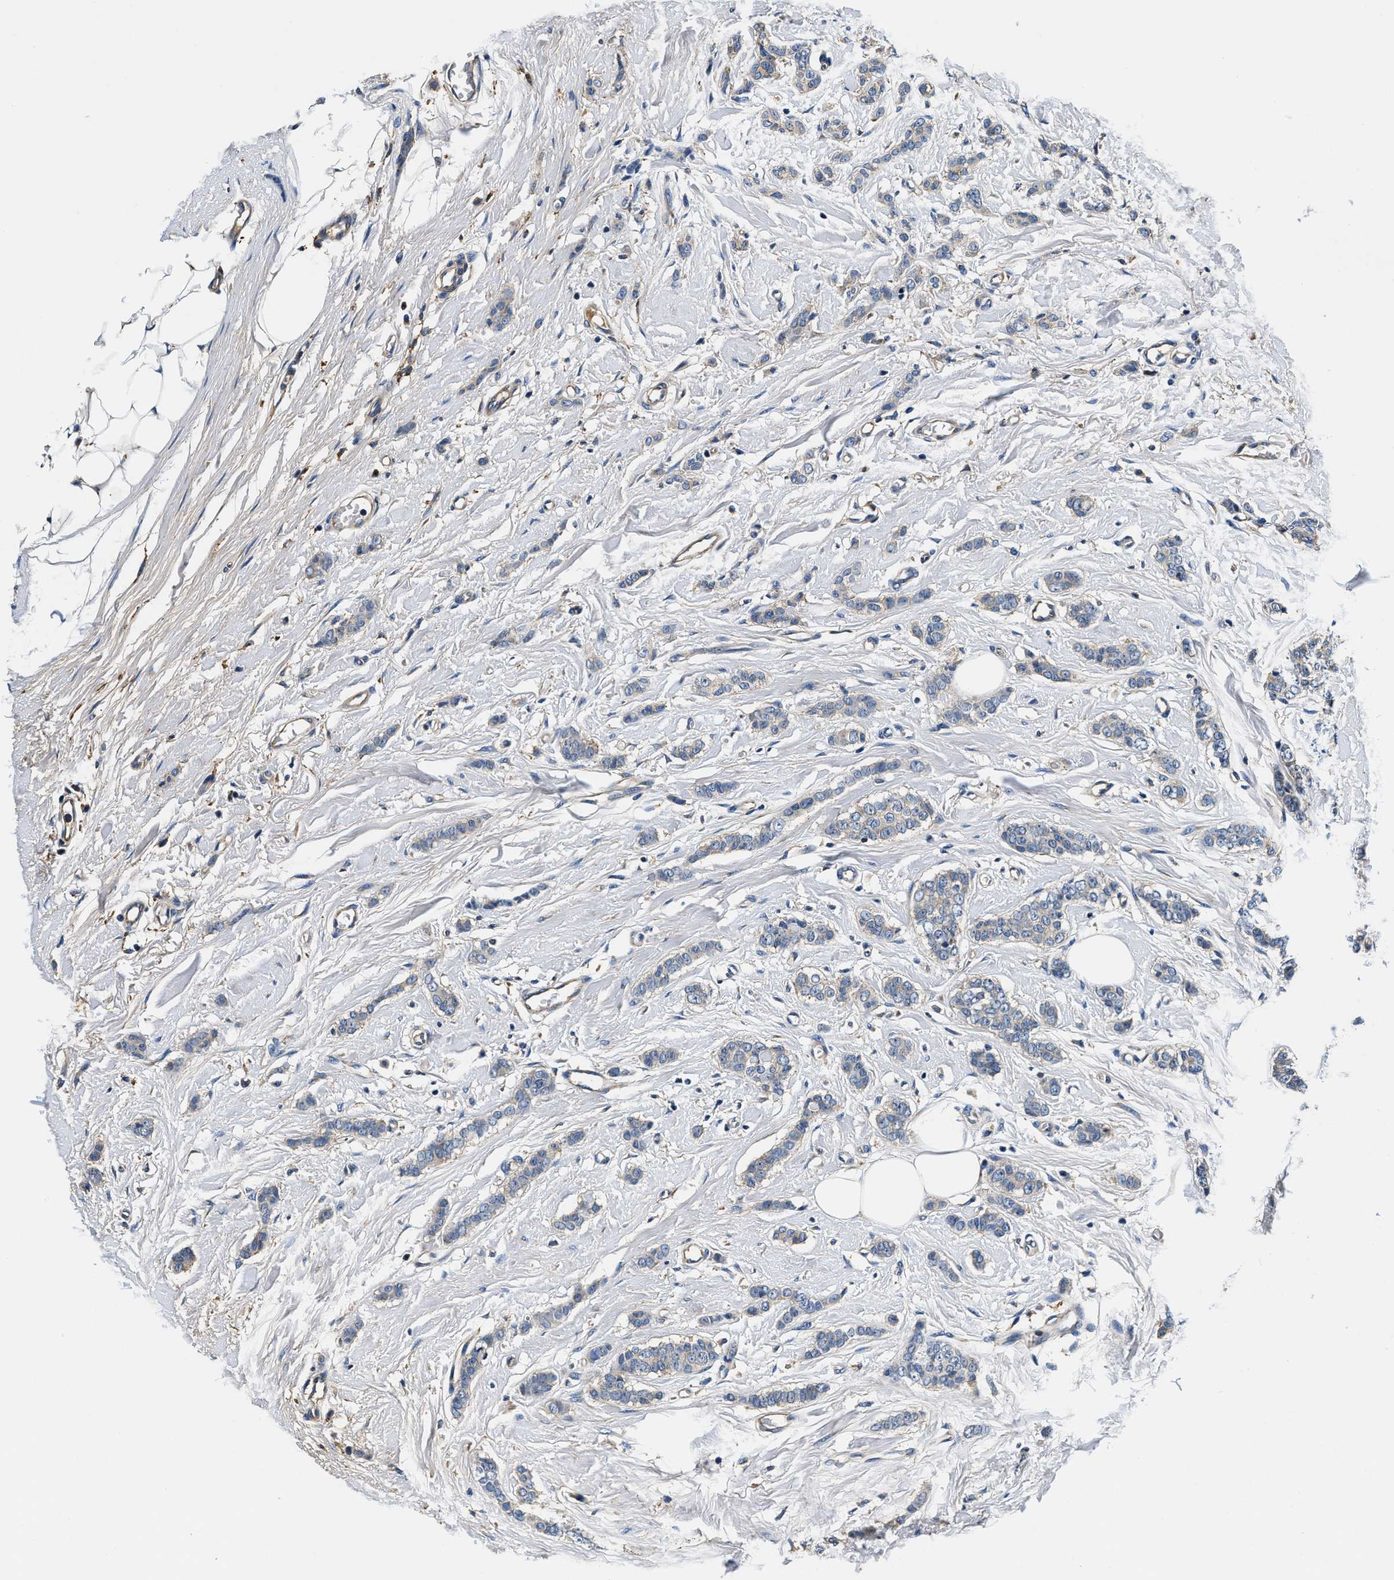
{"staining": {"intensity": "weak", "quantity": "25%-75%", "location": "cytoplasmic/membranous"}, "tissue": "breast cancer", "cell_type": "Tumor cells", "image_type": "cancer", "snomed": [{"axis": "morphology", "description": "Lobular carcinoma"}, {"axis": "topography", "description": "Skin"}, {"axis": "topography", "description": "Breast"}], "caption": "Breast lobular carcinoma was stained to show a protein in brown. There is low levels of weak cytoplasmic/membranous positivity in approximately 25%-75% of tumor cells.", "gene": "ZFAND3", "patient": {"sex": "female", "age": 46}}